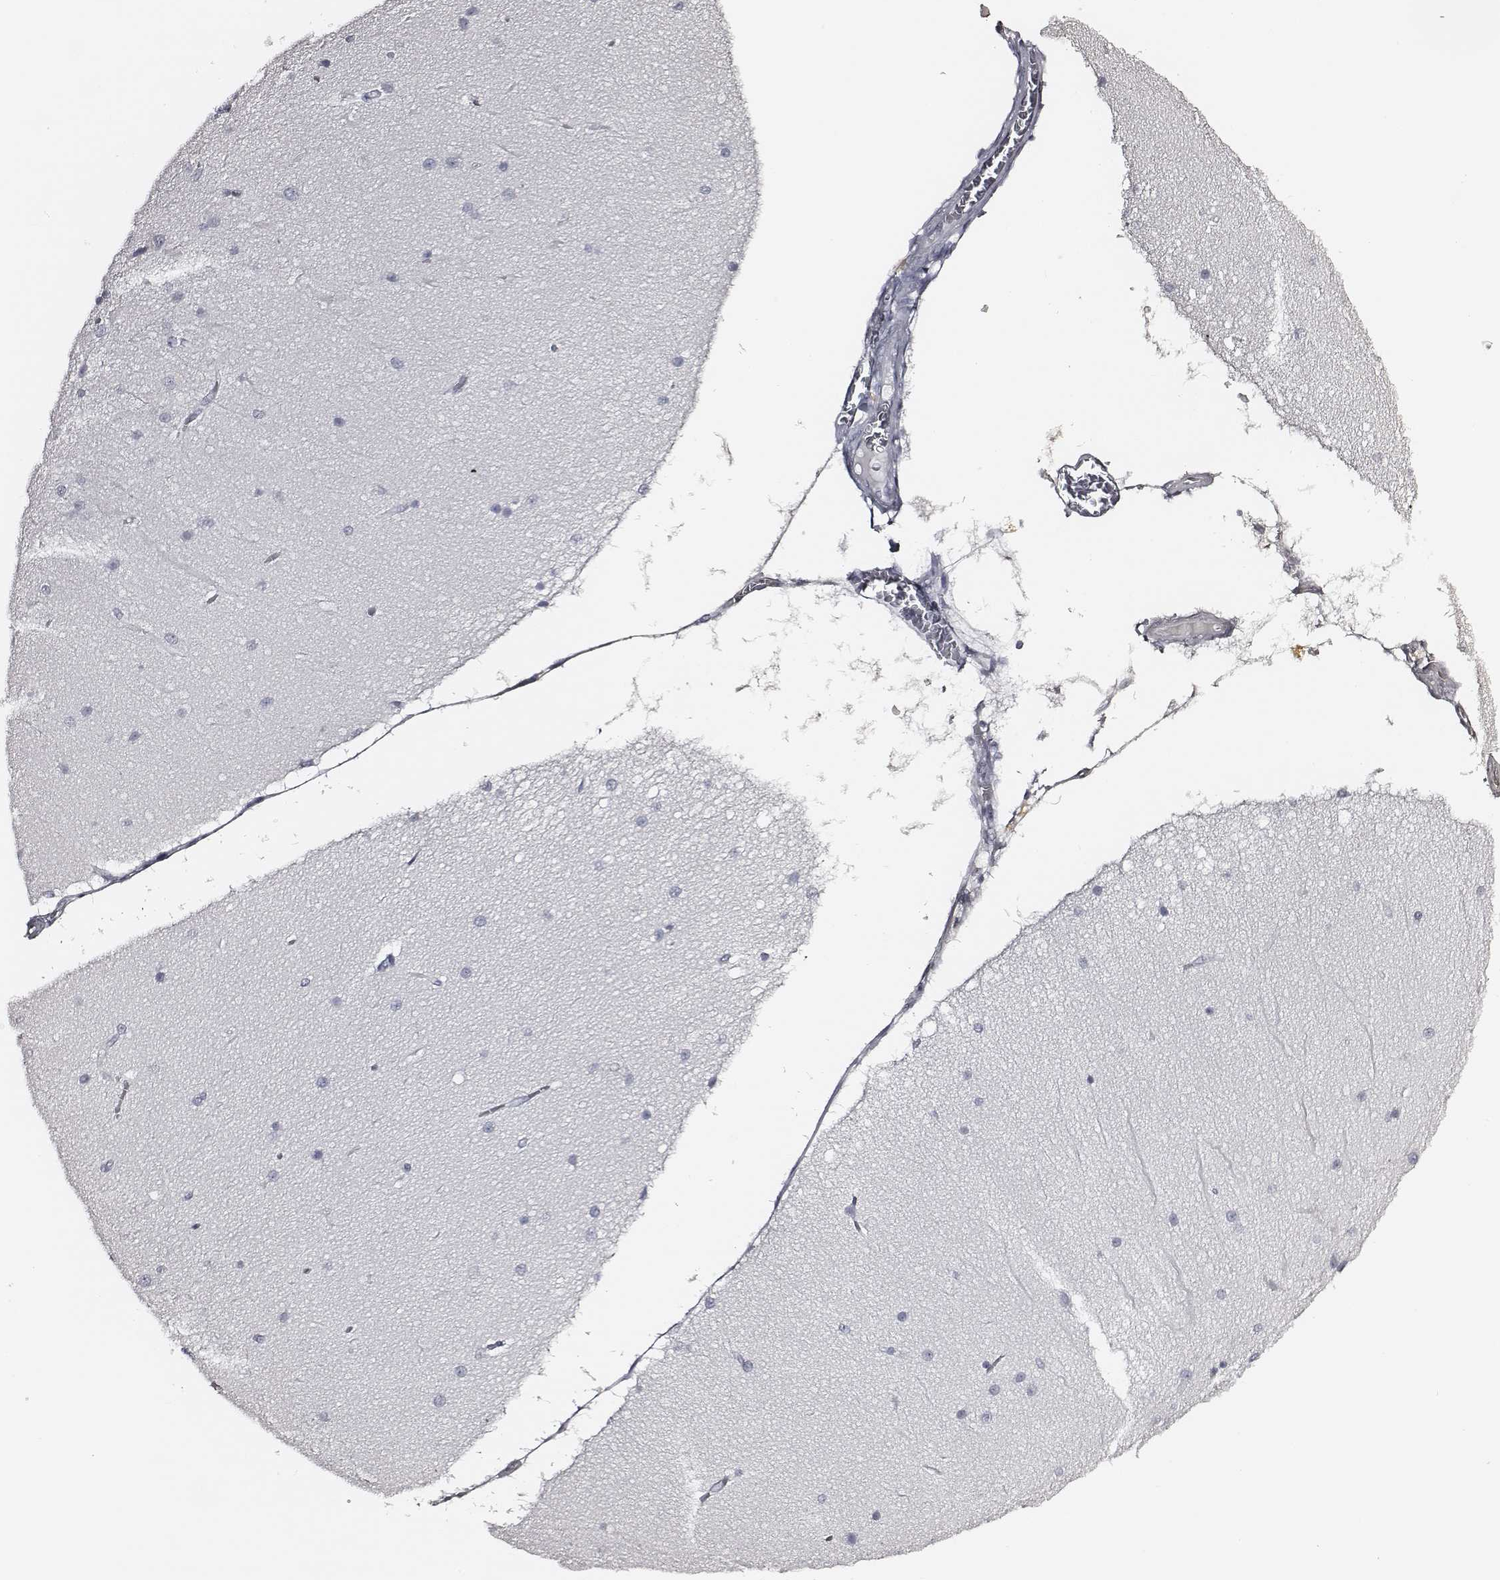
{"staining": {"intensity": "negative", "quantity": "none", "location": "none"}, "tissue": "cerebellum", "cell_type": "Cells in granular layer", "image_type": "normal", "snomed": [{"axis": "morphology", "description": "Normal tissue, NOS"}, {"axis": "topography", "description": "Cerebellum"}], "caption": "DAB immunohistochemical staining of unremarkable cerebellum shows no significant positivity in cells in granular layer. (DAB (3,3'-diaminobenzidine) immunohistochemistry, high magnification).", "gene": "DPEP1", "patient": {"sex": "female", "age": 54}}